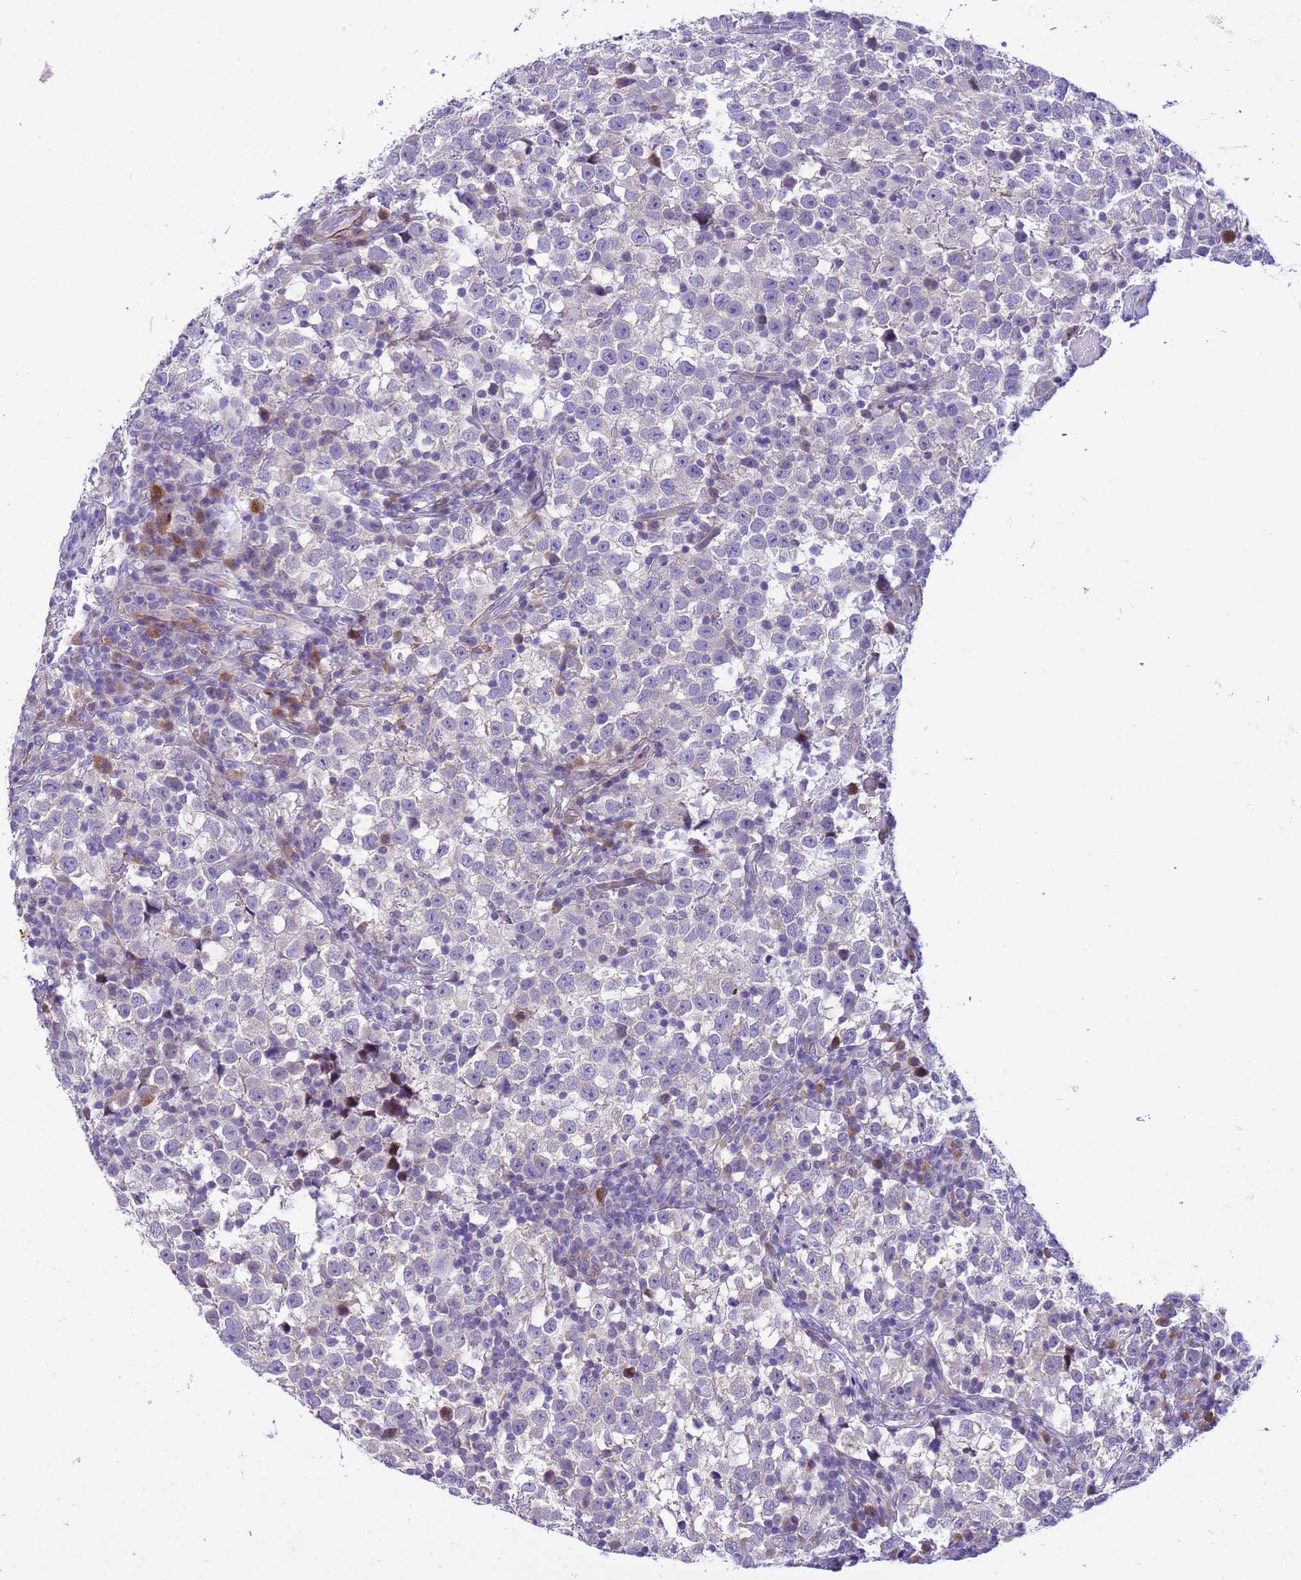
{"staining": {"intensity": "negative", "quantity": "none", "location": "none"}, "tissue": "testis cancer", "cell_type": "Tumor cells", "image_type": "cancer", "snomed": [{"axis": "morphology", "description": "Normal tissue, NOS"}, {"axis": "morphology", "description": "Seminoma, NOS"}, {"axis": "topography", "description": "Testis"}], "caption": "Immunohistochemical staining of human testis cancer demonstrates no significant expression in tumor cells.", "gene": "P2RX7", "patient": {"sex": "male", "age": 43}}